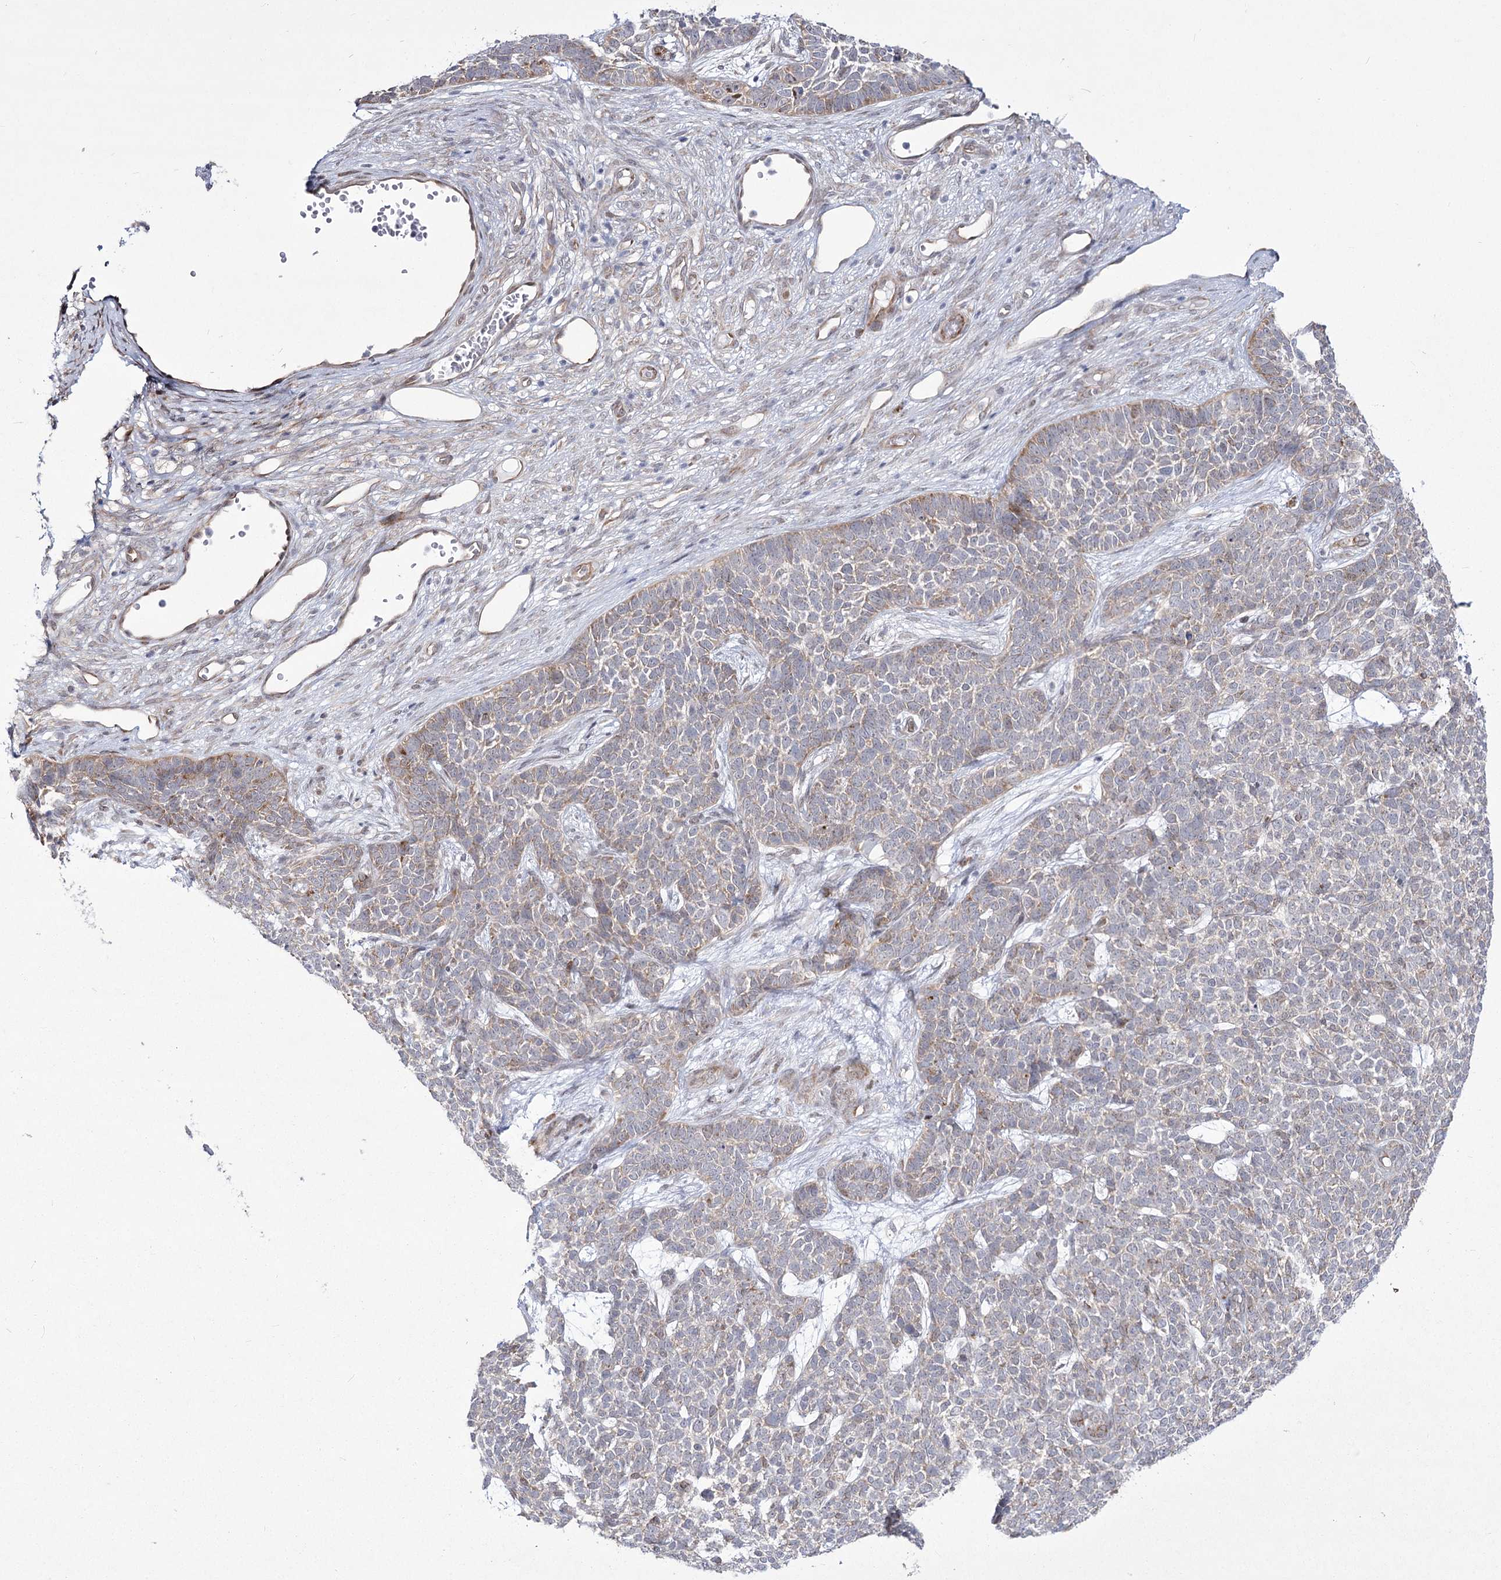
{"staining": {"intensity": "weak", "quantity": "25%-75%", "location": "cytoplasmic/membranous"}, "tissue": "skin cancer", "cell_type": "Tumor cells", "image_type": "cancer", "snomed": [{"axis": "morphology", "description": "Basal cell carcinoma"}, {"axis": "topography", "description": "Skin"}], "caption": "A brown stain highlights weak cytoplasmic/membranous staining of a protein in skin cancer (basal cell carcinoma) tumor cells. (brown staining indicates protein expression, while blue staining denotes nuclei).", "gene": "YBX3", "patient": {"sex": "female", "age": 84}}